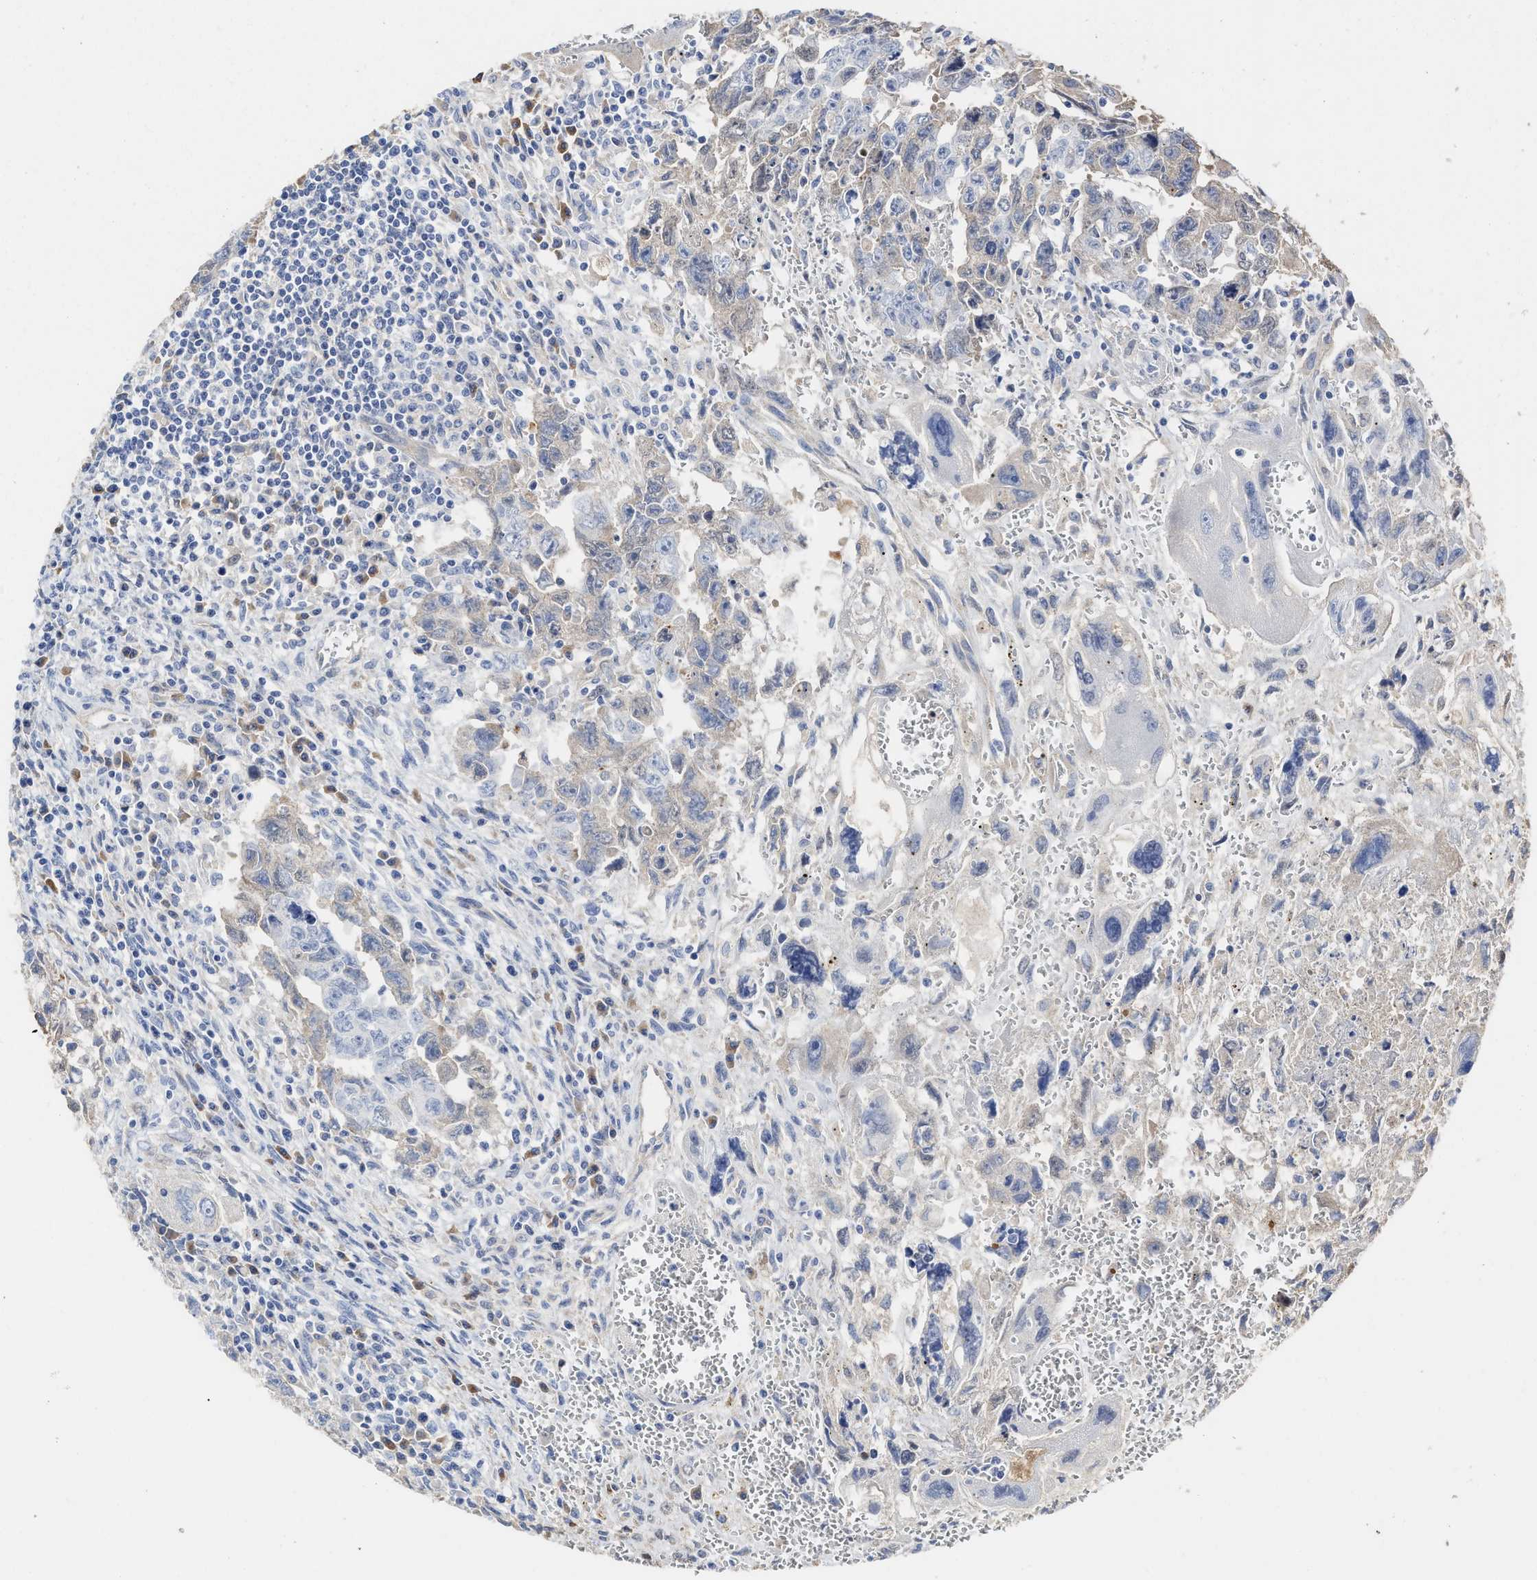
{"staining": {"intensity": "weak", "quantity": "<25%", "location": "cytoplasmic/membranous"}, "tissue": "testis cancer", "cell_type": "Tumor cells", "image_type": "cancer", "snomed": [{"axis": "morphology", "description": "Carcinoma, Embryonal, NOS"}, {"axis": "topography", "description": "Testis"}], "caption": "Immunohistochemistry (IHC) of testis cancer (embryonal carcinoma) exhibits no positivity in tumor cells.", "gene": "C2", "patient": {"sex": "male", "age": 28}}